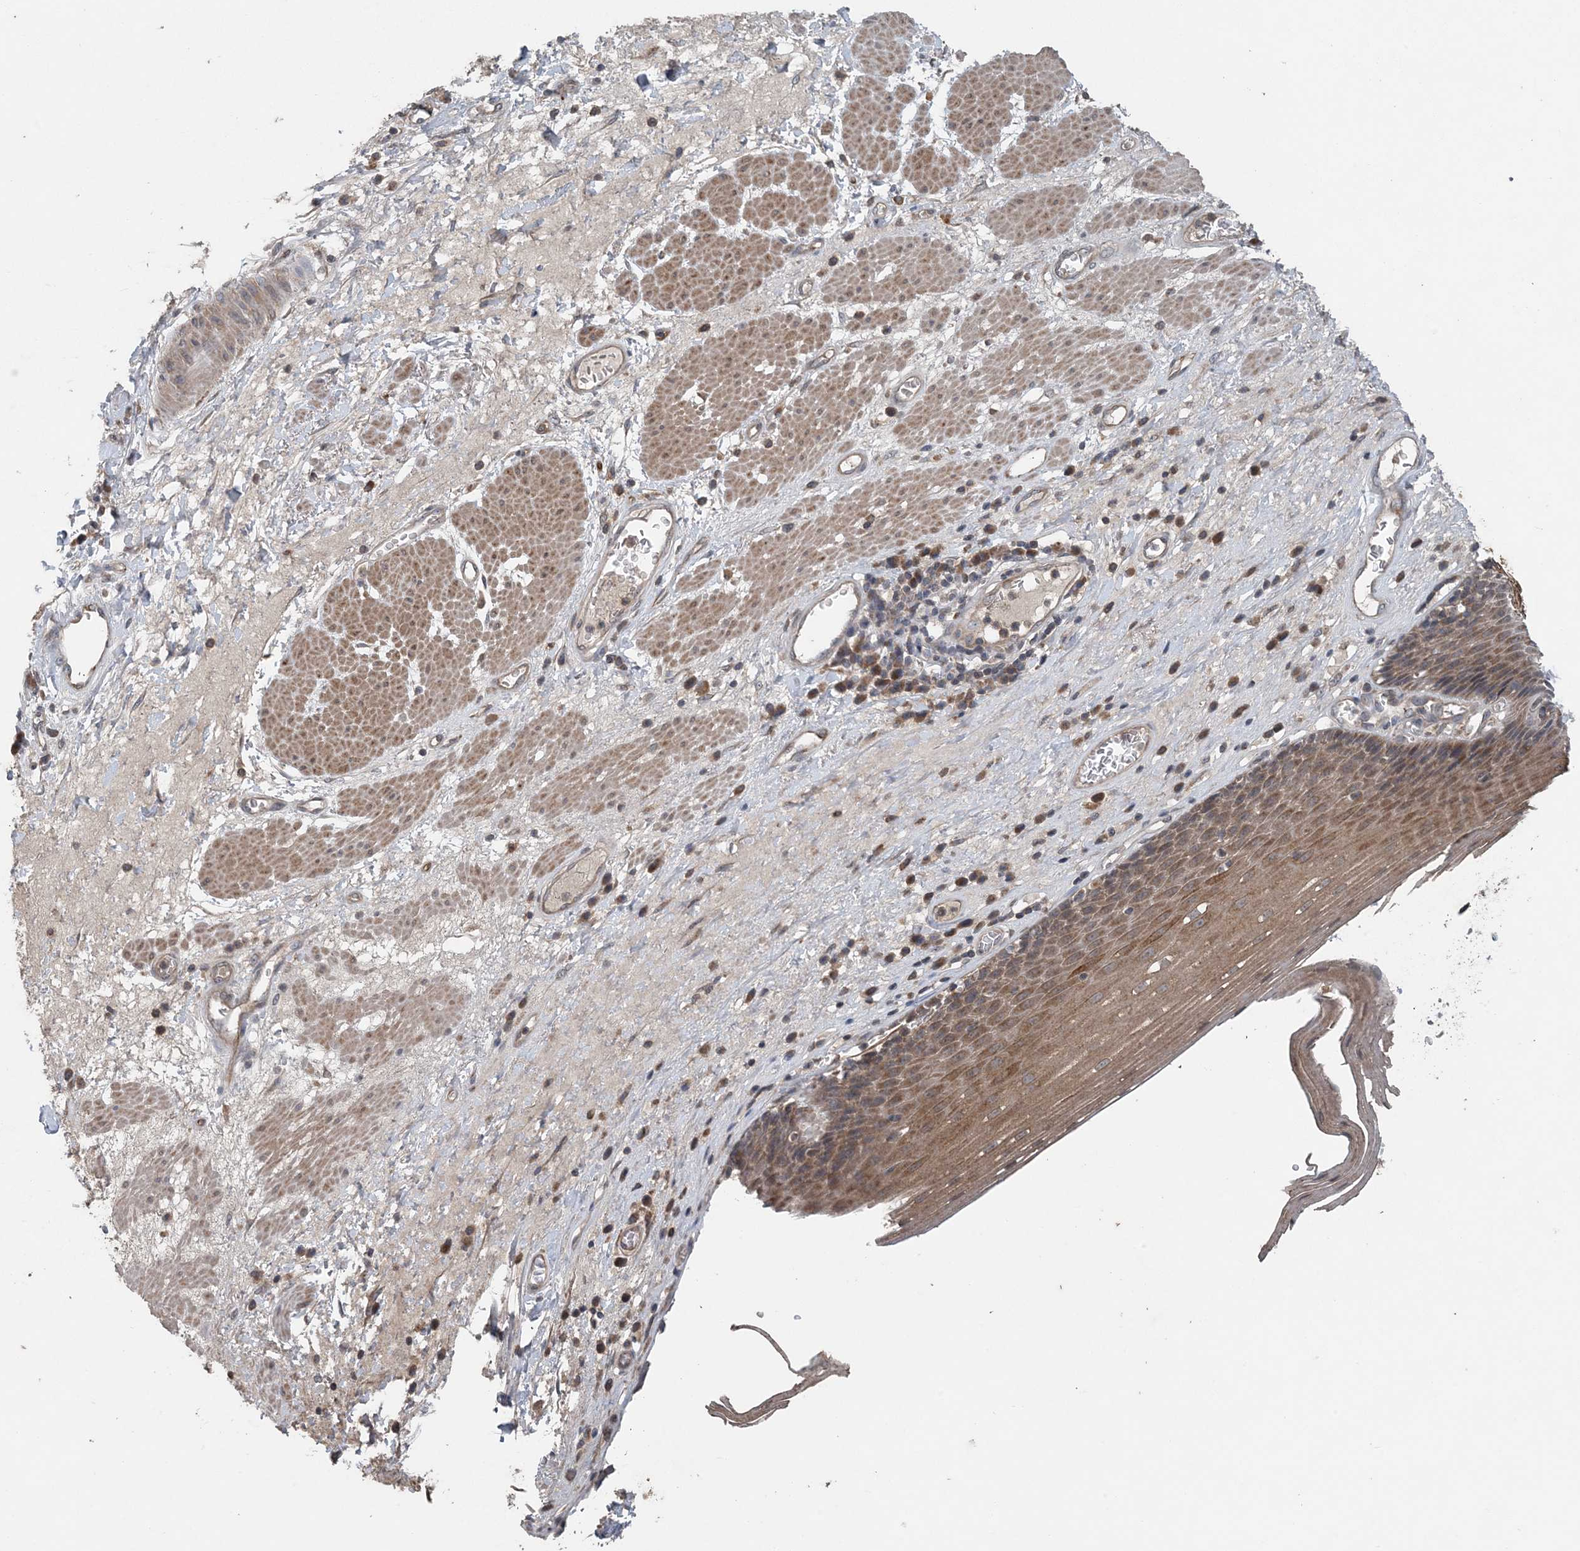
{"staining": {"intensity": "weak", "quantity": "25%-75%", "location": "cytoplasmic/membranous"}, "tissue": "esophagus", "cell_type": "Squamous epithelial cells", "image_type": "normal", "snomed": [{"axis": "morphology", "description": "Normal tissue, NOS"}, {"axis": "topography", "description": "Esophagus"}], "caption": "A brown stain shows weak cytoplasmic/membranous expression of a protein in squamous epithelial cells of unremarkable human esophagus.", "gene": "MYO9B", "patient": {"sex": "male", "age": 62}}